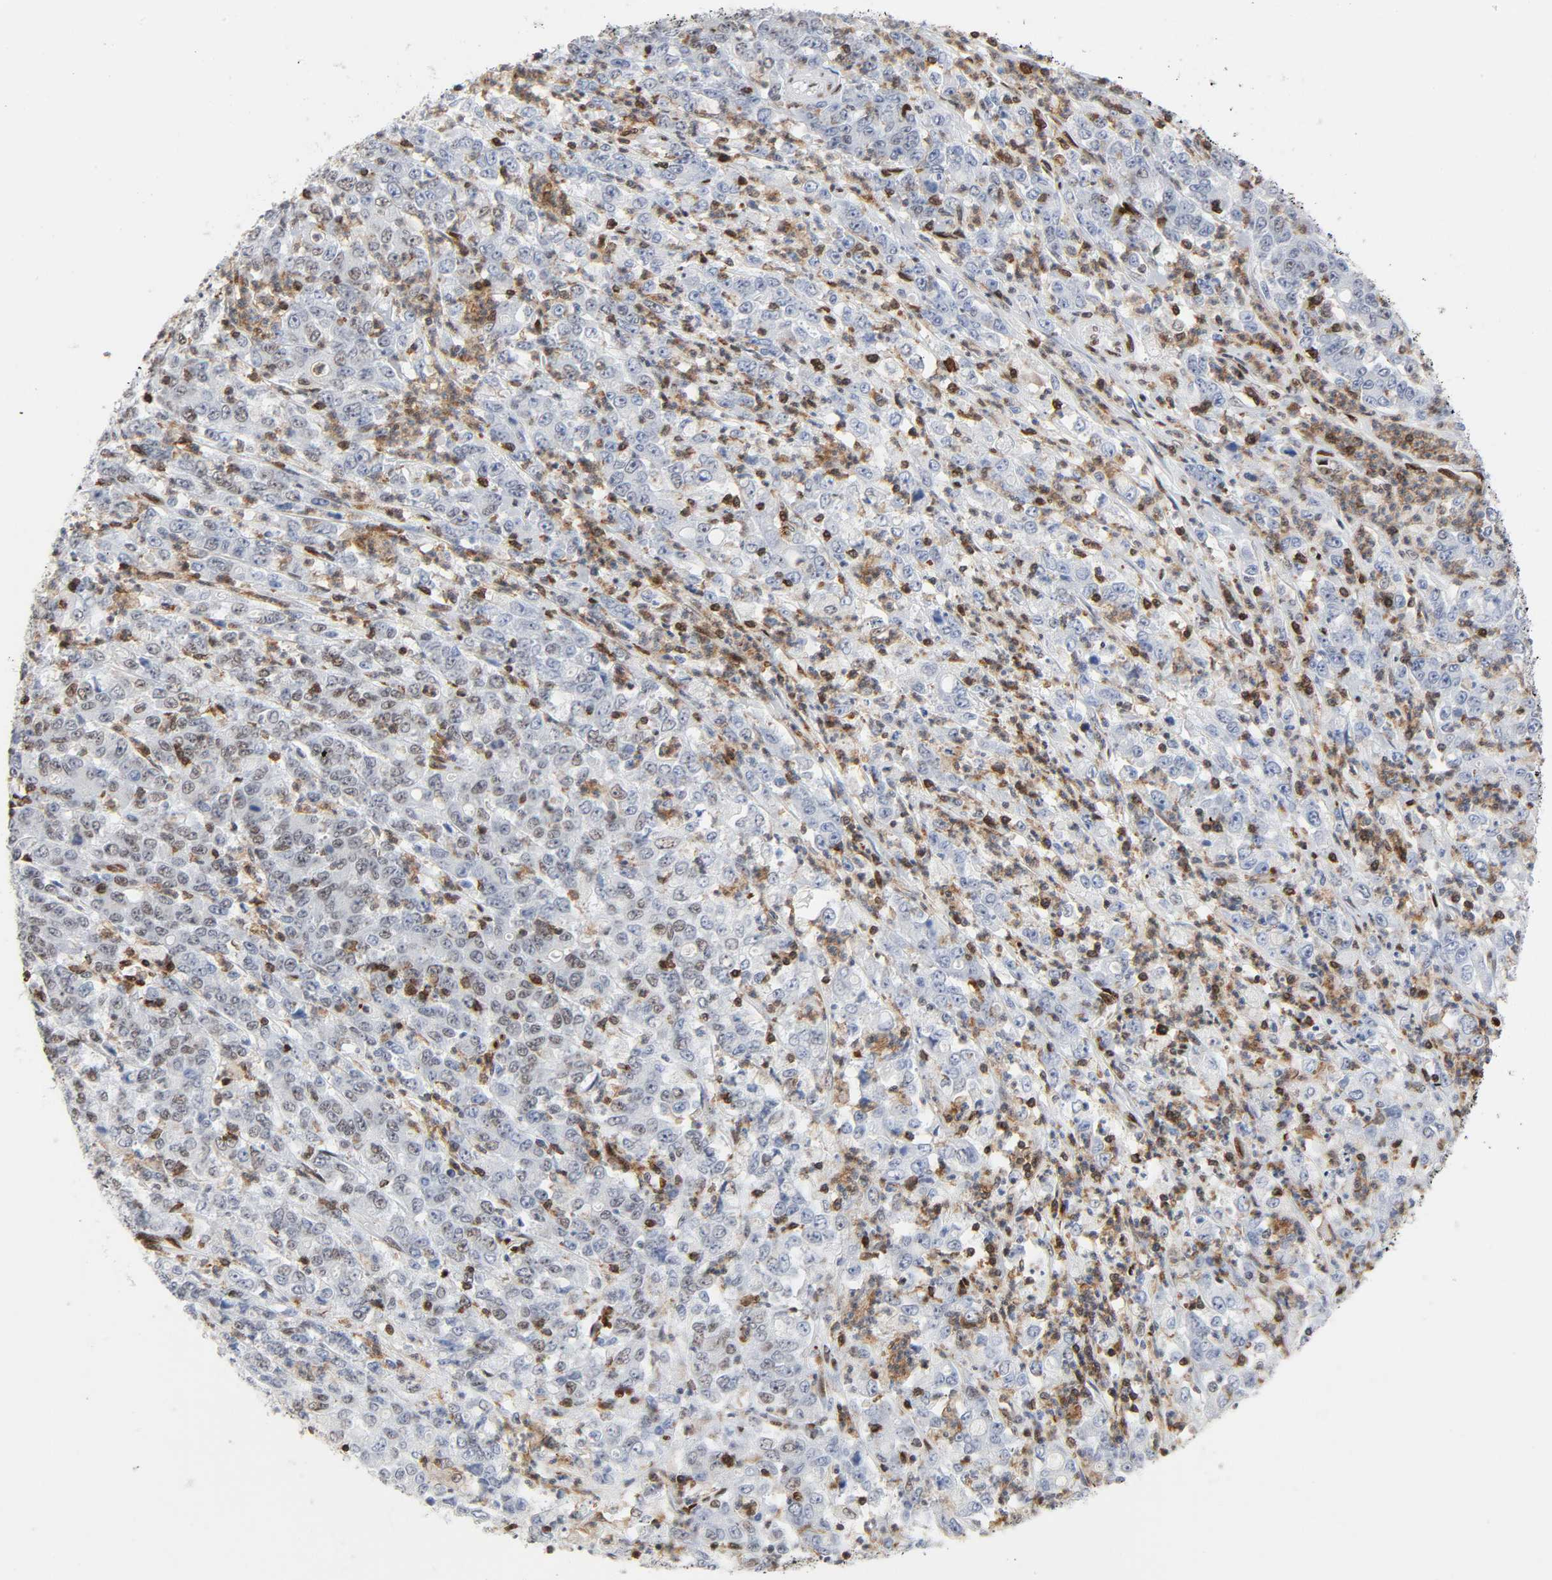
{"staining": {"intensity": "weak", "quantity": "25%-75%", "location": "nuclear"}, "tissue": "stomach cancer", "cell_type": "Tumor cells", "image_type": "cancer", "snomed": [{"axis": "morphology", "description": "Adenocarcinoma, NOS"}, {"axis": "topography", "description": "Stomach, lower"}], "caption": "Human adenocarcinoma (stomach) stained for a protein (brown) displays weak nuclear positive staining in approximately 25%-75% of tumor cells.", "gene": "WAS", "patient": {"sex": "female", "age": 71}}